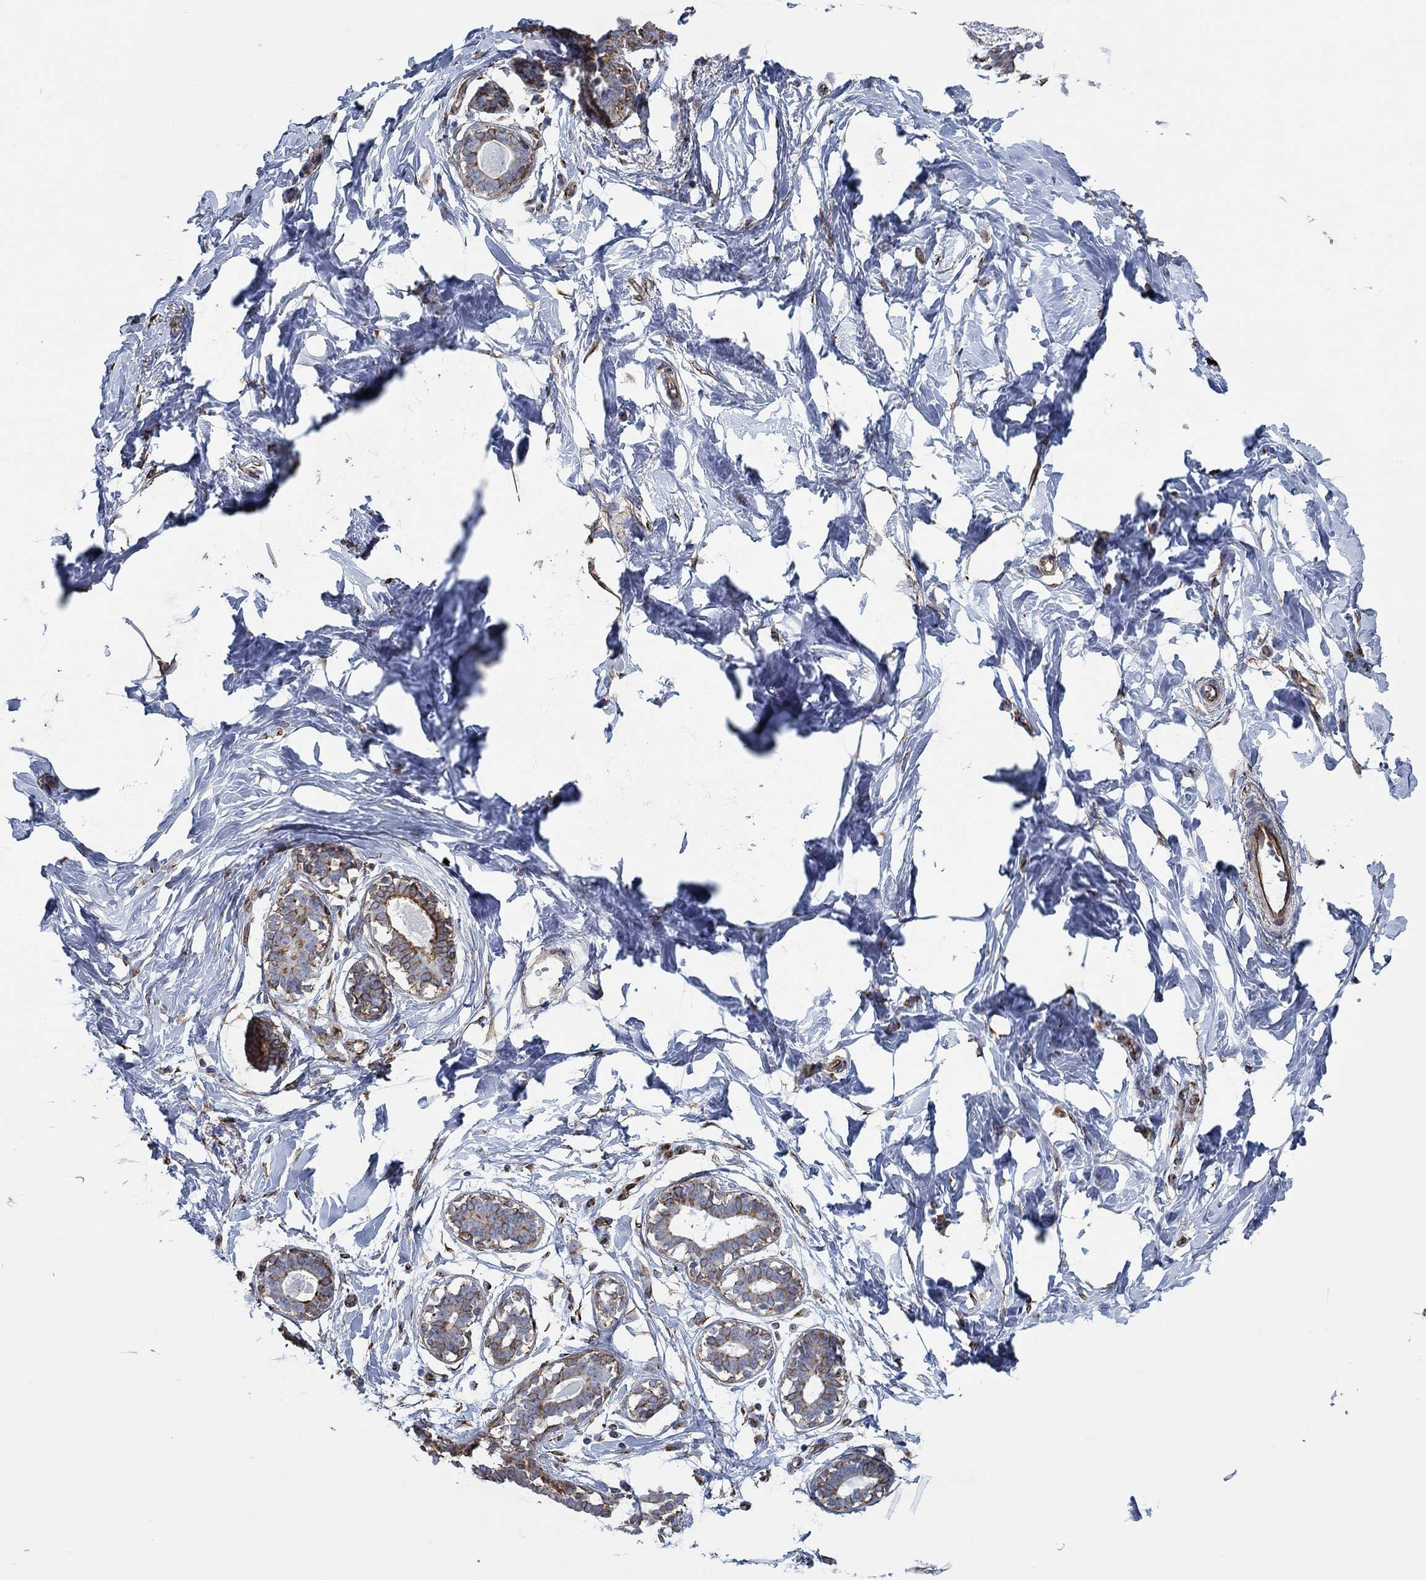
{"staining": {"intensity": "weak", "quantity": "<25%", "location": "cytoplasmic/membranous"}, "tissue": "breast", "cell_type": "Adipocytes", "image_type": "normal", "snomed": [{"axis": "morphology", "description": "Normal tissue, NOS"}, {"axis": "morphology", "description": "Lobular carcinoma, in situ"}, {"axis": "topography", "description": "Breast"}], "caption": "Immunohistochemistry micrograph of benign human breast stained for a protein (brown), which exhibits no positivity in adipocytes.", "gene": "STC2", "patient": {"sex": "female", "age": 35}}